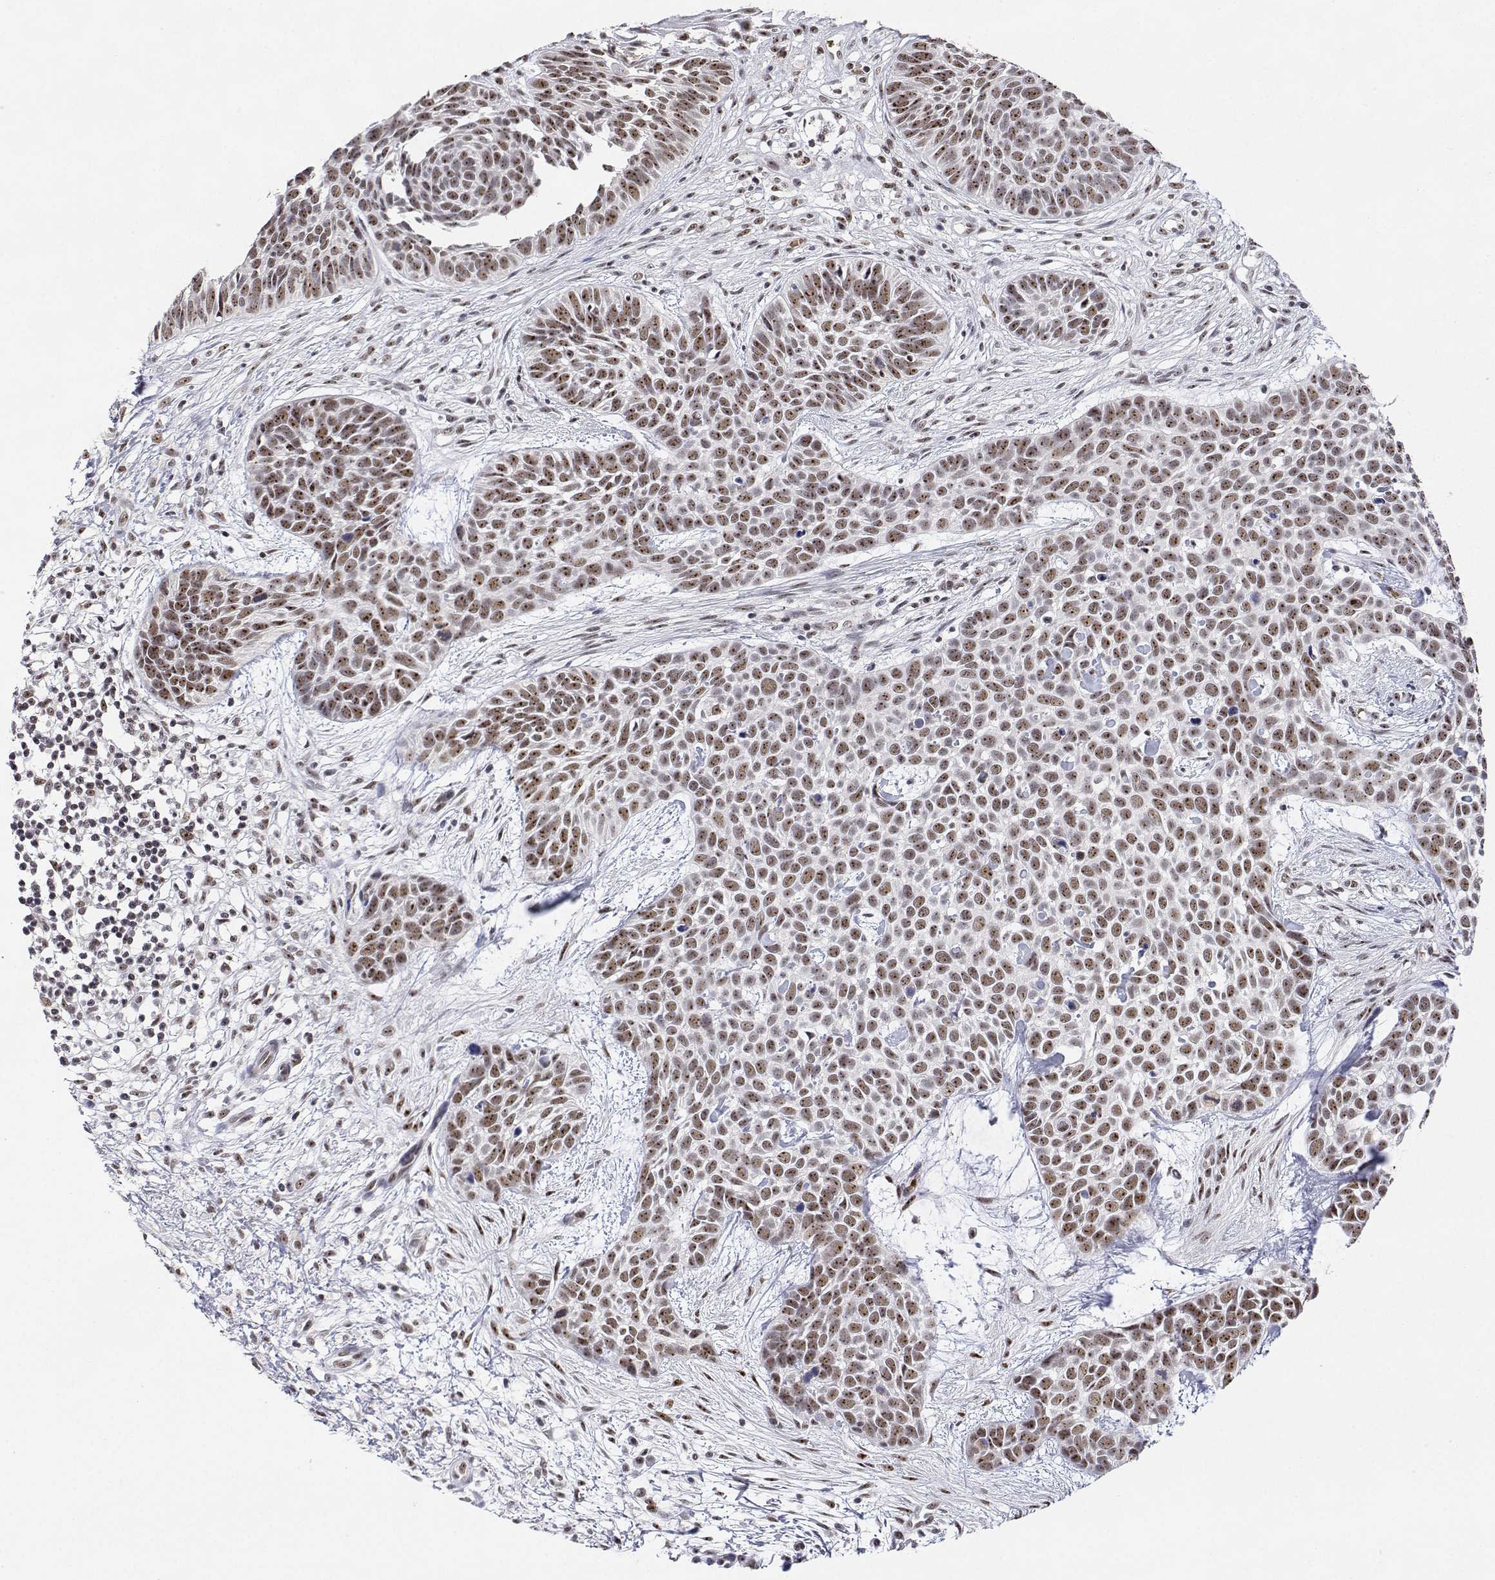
{"staining": {"intensity": "moderate", "quantity": ">75%", "location": "nuclear"}, "tissue": "skin cancer", "cell_type": "Tumor cells", "image_type": "cancer", "snomed": [{"axis": "morphology", "description": "Basal cell carcinoma"}, {"axis": "topography", "description": "Skin"}], "caption": "Human basal cell carcinoma (skin) stained with a protein marker shows moderate staining in tumor cells.", "gene": "ADAR", "patient": {"sex": "male", "age": 69}}